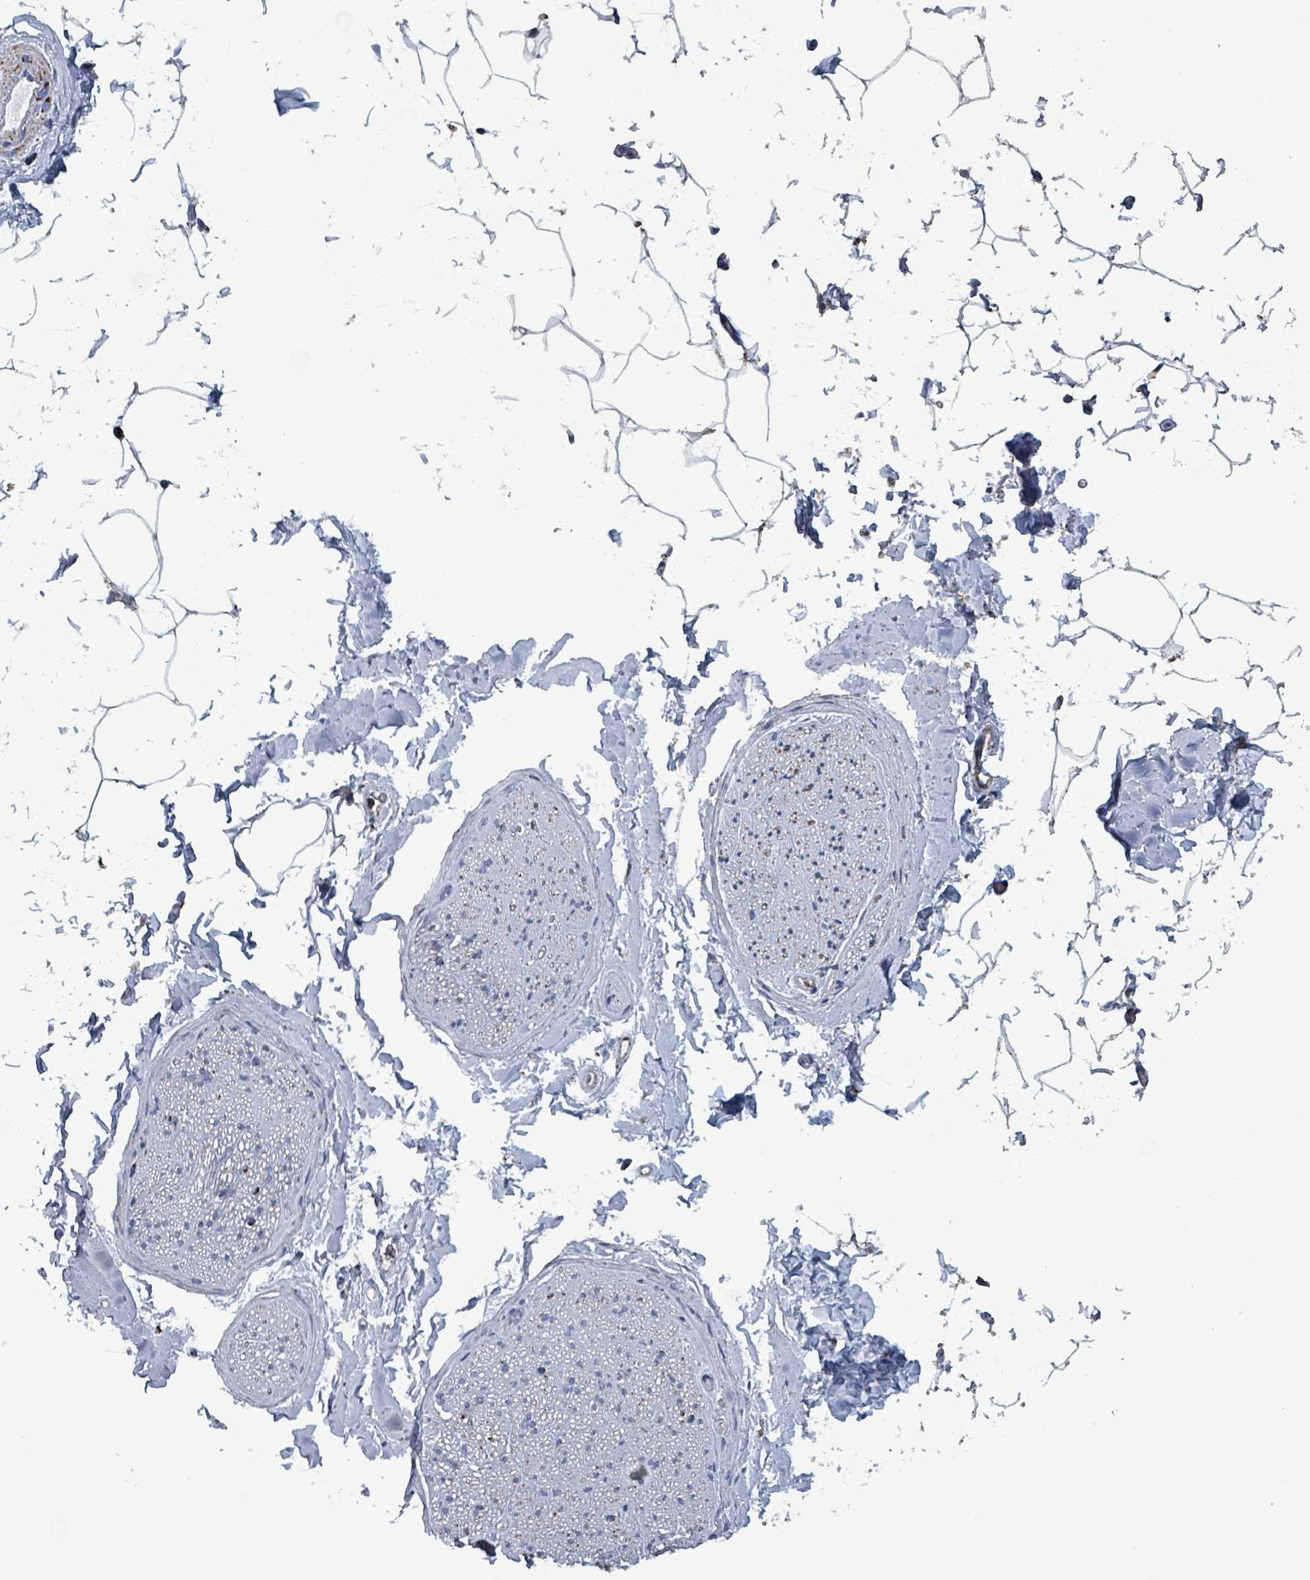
{"staining": {"intensity": "moderate", "quantity": ">75%", "location": "cytoplasmic/membranous"}, "tissue": "adipose tissue", "cell_type": "Adipocytes", "image_type": "normal", "snomed": [{"axis": "morphology", "description": "Normal tissue, NOS"}, {"axis": "morphology", "description": "Adenocarcinoma, High grade"}, {"axis": "topography", "description": "Prostate"}, {"axis": "topography", "description": "Peripheral nerve tissue"}], "caption": "Protein staining reveals moderate cytoplasmic/membranous expression in approximately >75% of adipocytes in benign adipose tissue.", "gene": "IDH3B", "patient": {"sex": "male", "age": 68}}